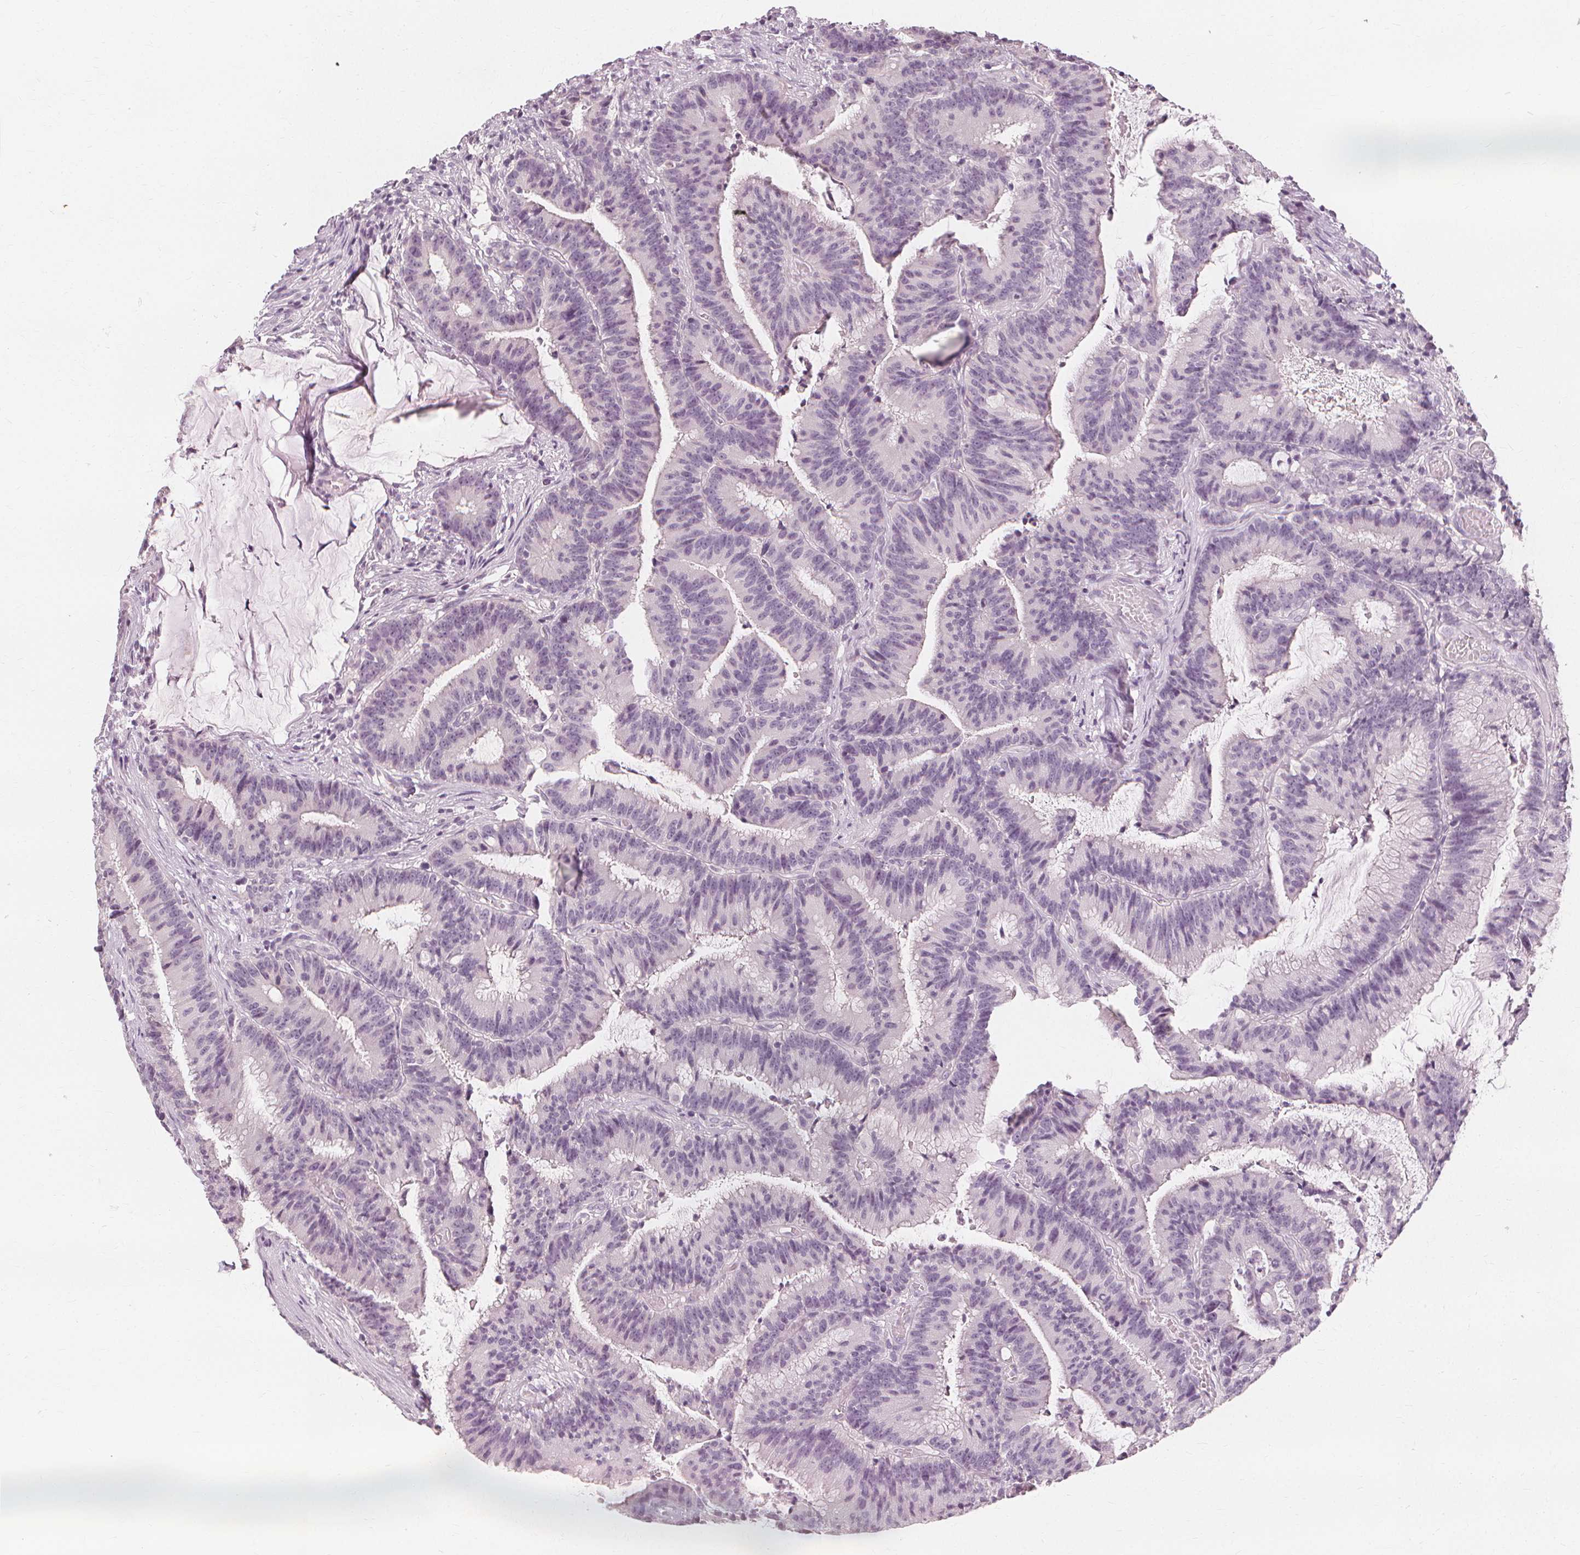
{"staining": {"intensity": "negative", "quantity": "none", "location": "none"}, "tissue": "colorectal cancer", "cell_type": "Tumor cells", "image_type": "cancer", "snomed": [{"axis": "morphology", "description": "Adenocarcinoma, NOS"}, {"axis": "topography", "description": "Colon"}], "caption": "Micrograph shows no significant protein positivity in tumor cells of colorectal adenocarcinoma. (DAB (3,3'-diaminobenzidine) IHC with hematoxylin counter stain).", "gene": "MUC12", "patient": {"sex": "female", "age": 78}}